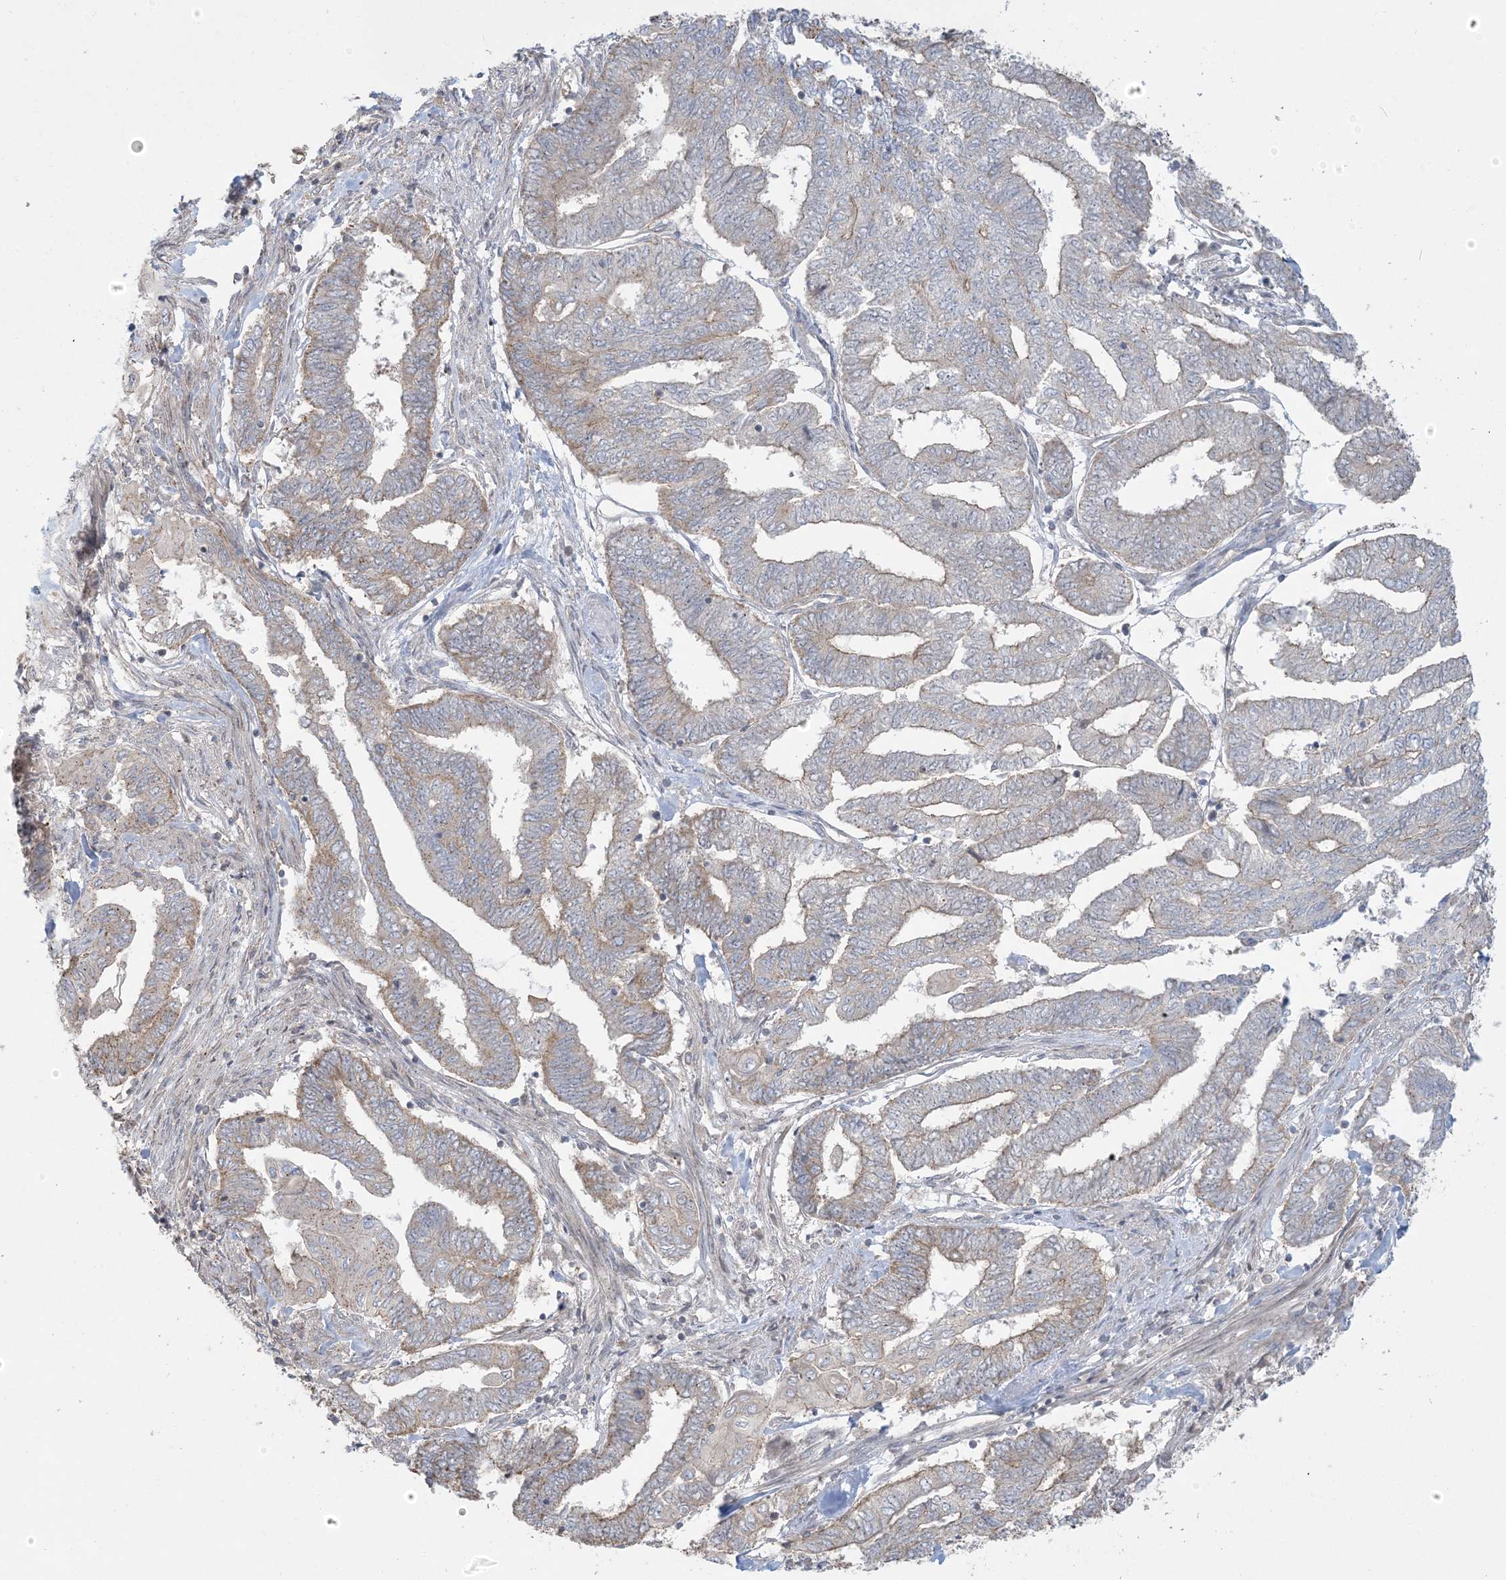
{"staining": {"intensity": "weak", "quantity": "<25%", "location": "cytoplasmic/membranous"}, "tissue": "endometrial cancer", "cell_type": "Tumor cells", "image_type": "cancer", "snomed": [{"axis": "morphology", "description": "Adenocarcinoma, NOS"}, {"axis": "topography", "description": "Uterus"}, {"axis": "topography", "description": "Endometrium"}], "caption": "Immunohistochemistry (IHC) photomicrograph of neoplastic tissue: human endometrial cancer (adenocarcinoma) stained with DAB (3,3'-diaminobenzidine) shows no significant protein positivity in tumor cells. (Immunohistochemistry, brightfield microscopy, high magnification).", "gene": "ABCF3", "patient": {"sex": "female", "age": 70}}